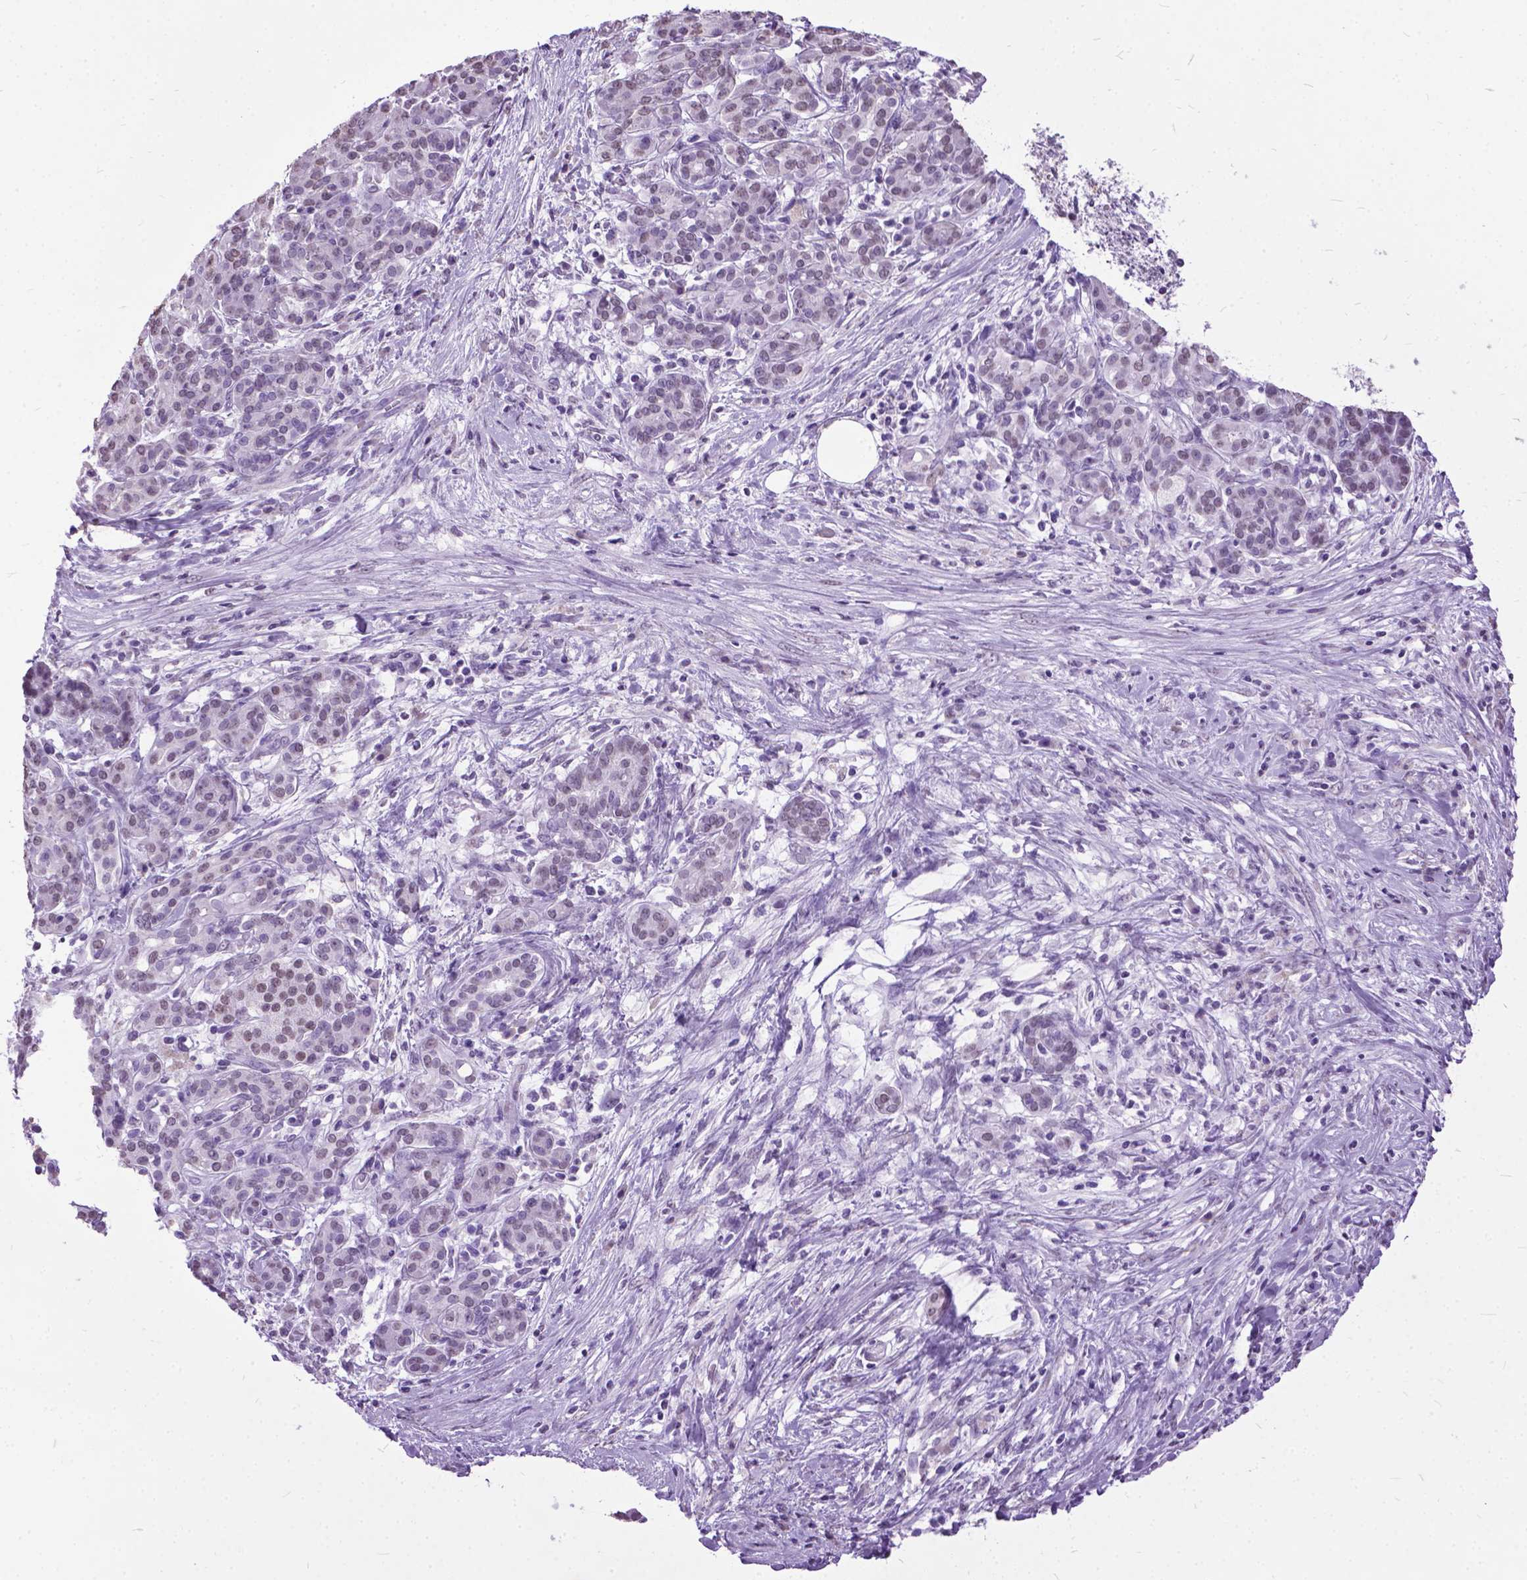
{"staining": {"intensity": "negative", "quantity": "none", "location": "none"}, "tissue": "pancreatic cancer", "cell_type": "Tumor cells", "image_type": "cancer", "snomed": [{"axis": "morphology", "description": "Adenocarcinoma, NOS"}, {"axis": "topography", "description": "Pancreas"}], "caption": "Immunohistochemical staining of human pancreatic adenocarcinoma displays no significant positivity in tumor cells.", "gene": "MARCHF10", "patient": {"sex": "male", "age": 44}}